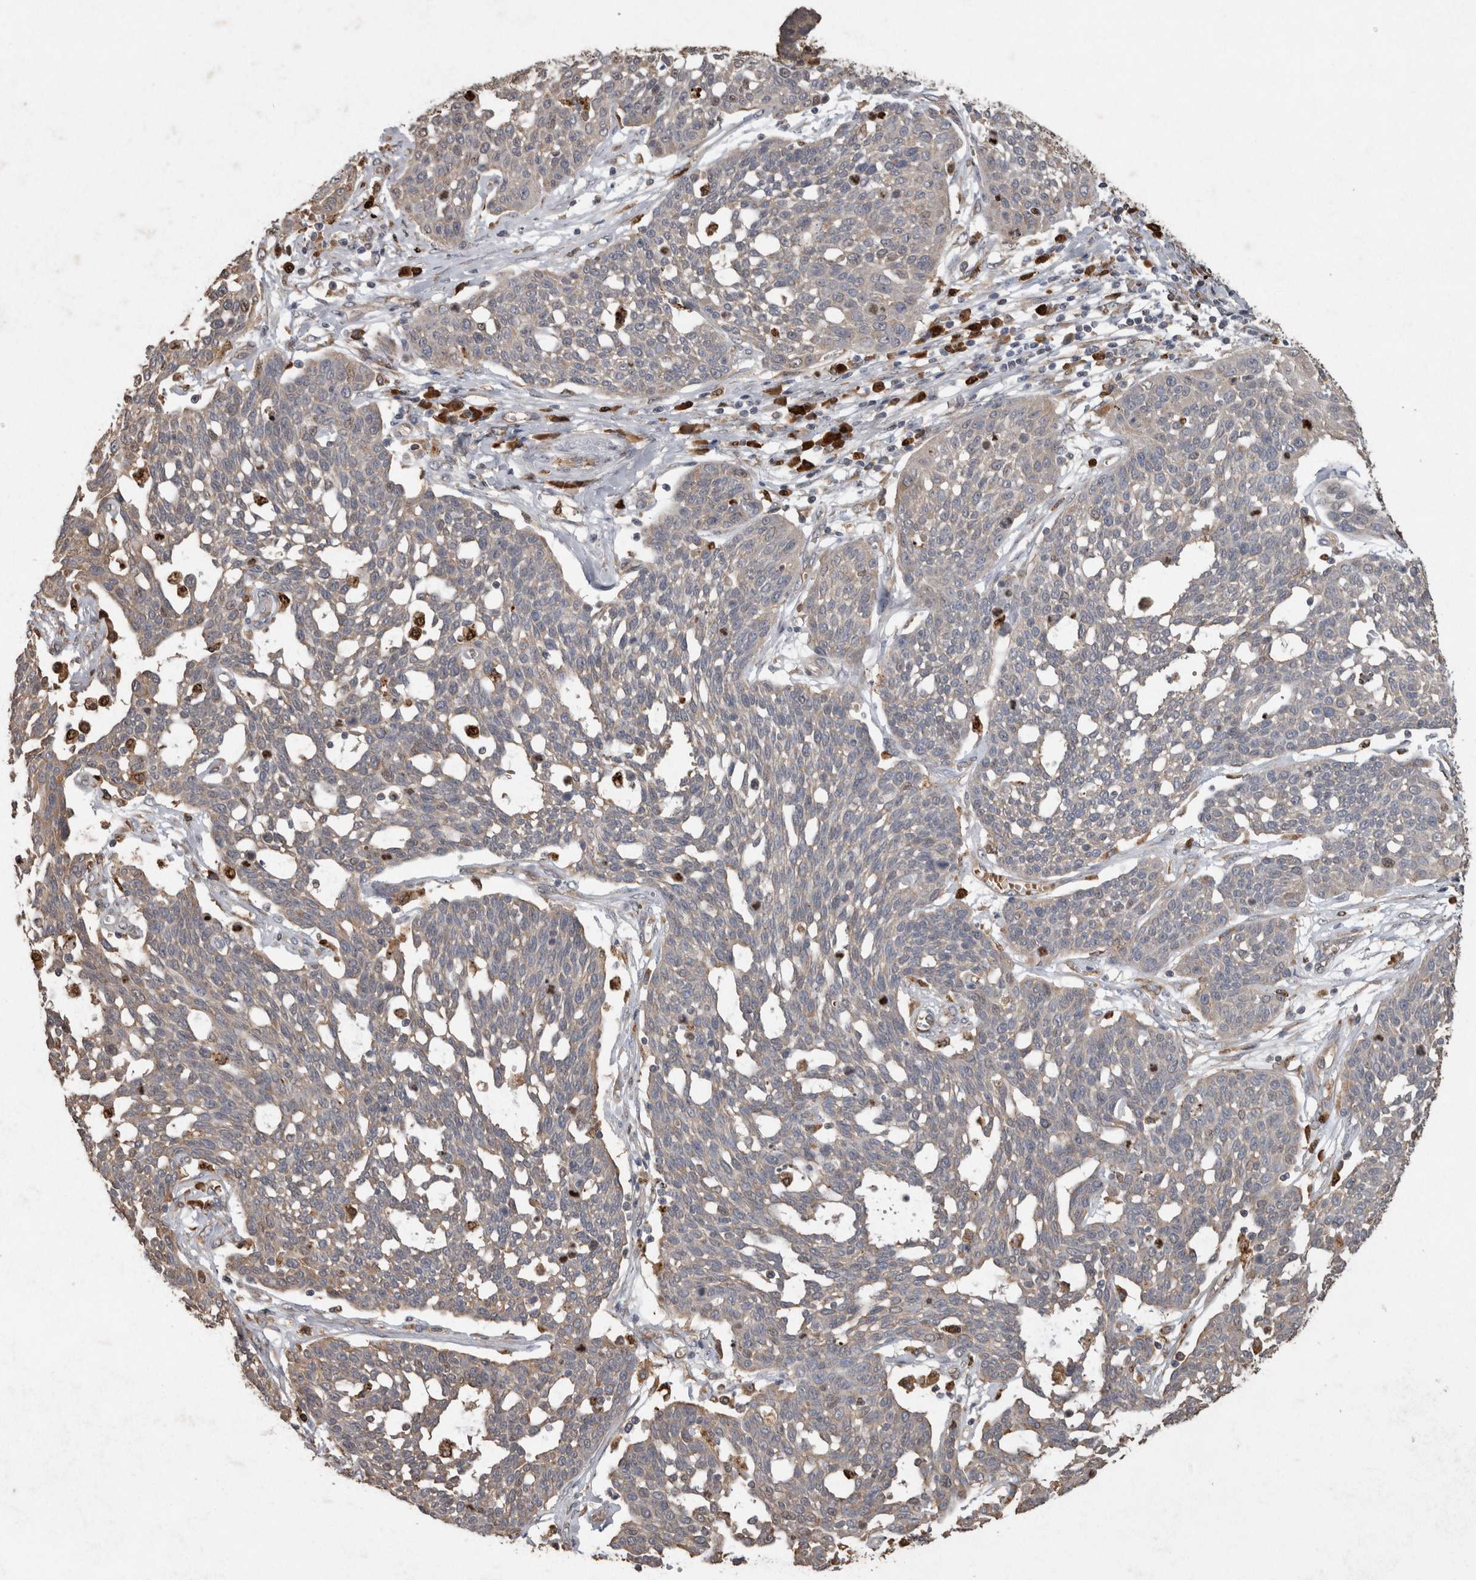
{"staining": {"intensity": "weak", "quantity": ">75%", "location": "cytoplasmic/membranous"}, "tissue": "cervical cancer", "cell_type": "Tumor cells", "image_type": "cancer", "snomed": [{"axis": "morphology", "description": "Squamous cell carcinoma, NOS"}, {"axis": "topography", "description": "Cervix"}], "caption": "Weak cytoplasmic/membranous staining for a protein is appreciated in approximately >75% of tumor cells of cervical cancer (squamous cell carcinoma) using IHC.", "gene": "ADGRL3", "patient": {"sex": "female", "age": 34}}